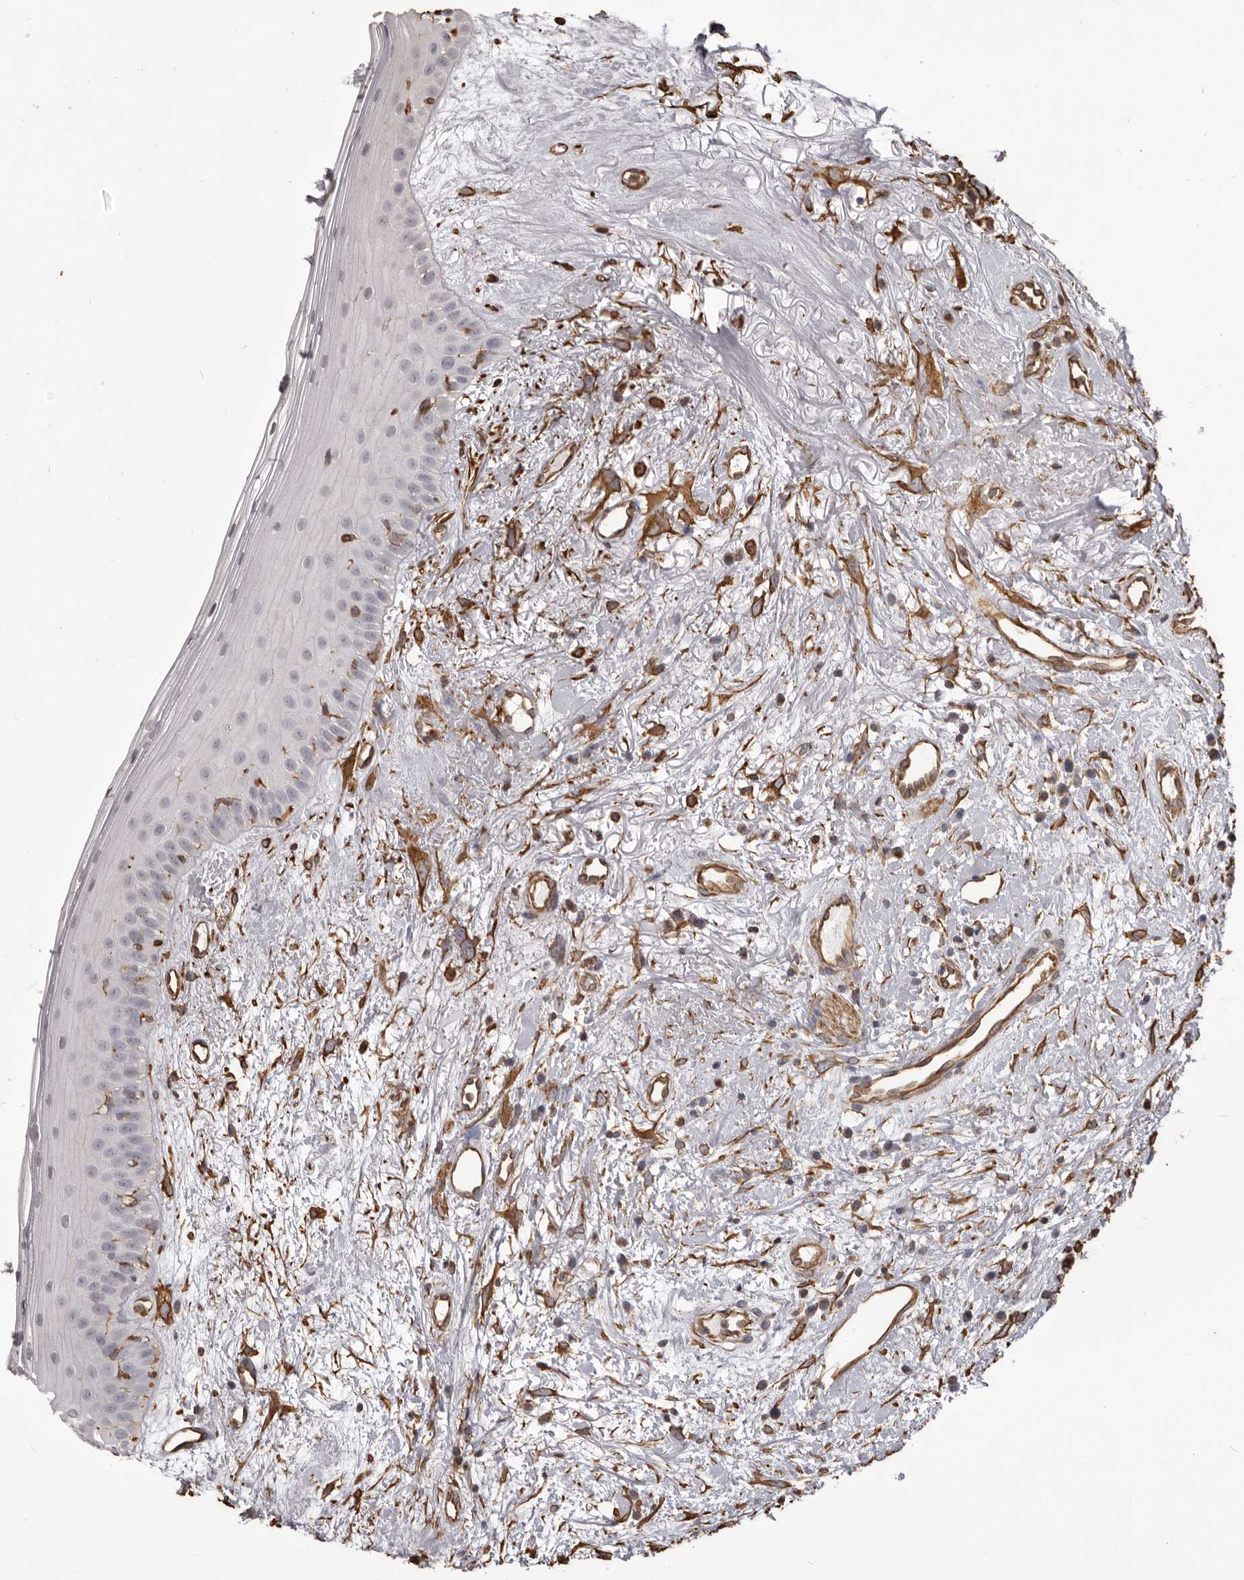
{"staining": {"intensity": "negative", "quantity": "none", "location": "none"}, "tissue": "oral mucosa", "cell_type": "Squamous epithelial cells", "image_type": "normal", "snomed": [{"axis": "morphology", "description": "Normal tissue, NOS"}, {"axis": "topography", "description": "Oral tissue"}], "caption": "Immunohistochemistry histopathology image of benign oral mucosa: human oral mucosa stained with DAB shows no significant protein staining in squamous epithelial cells.", "gene": "MTURN", "patient": {"sex": "female", "age": 63}}